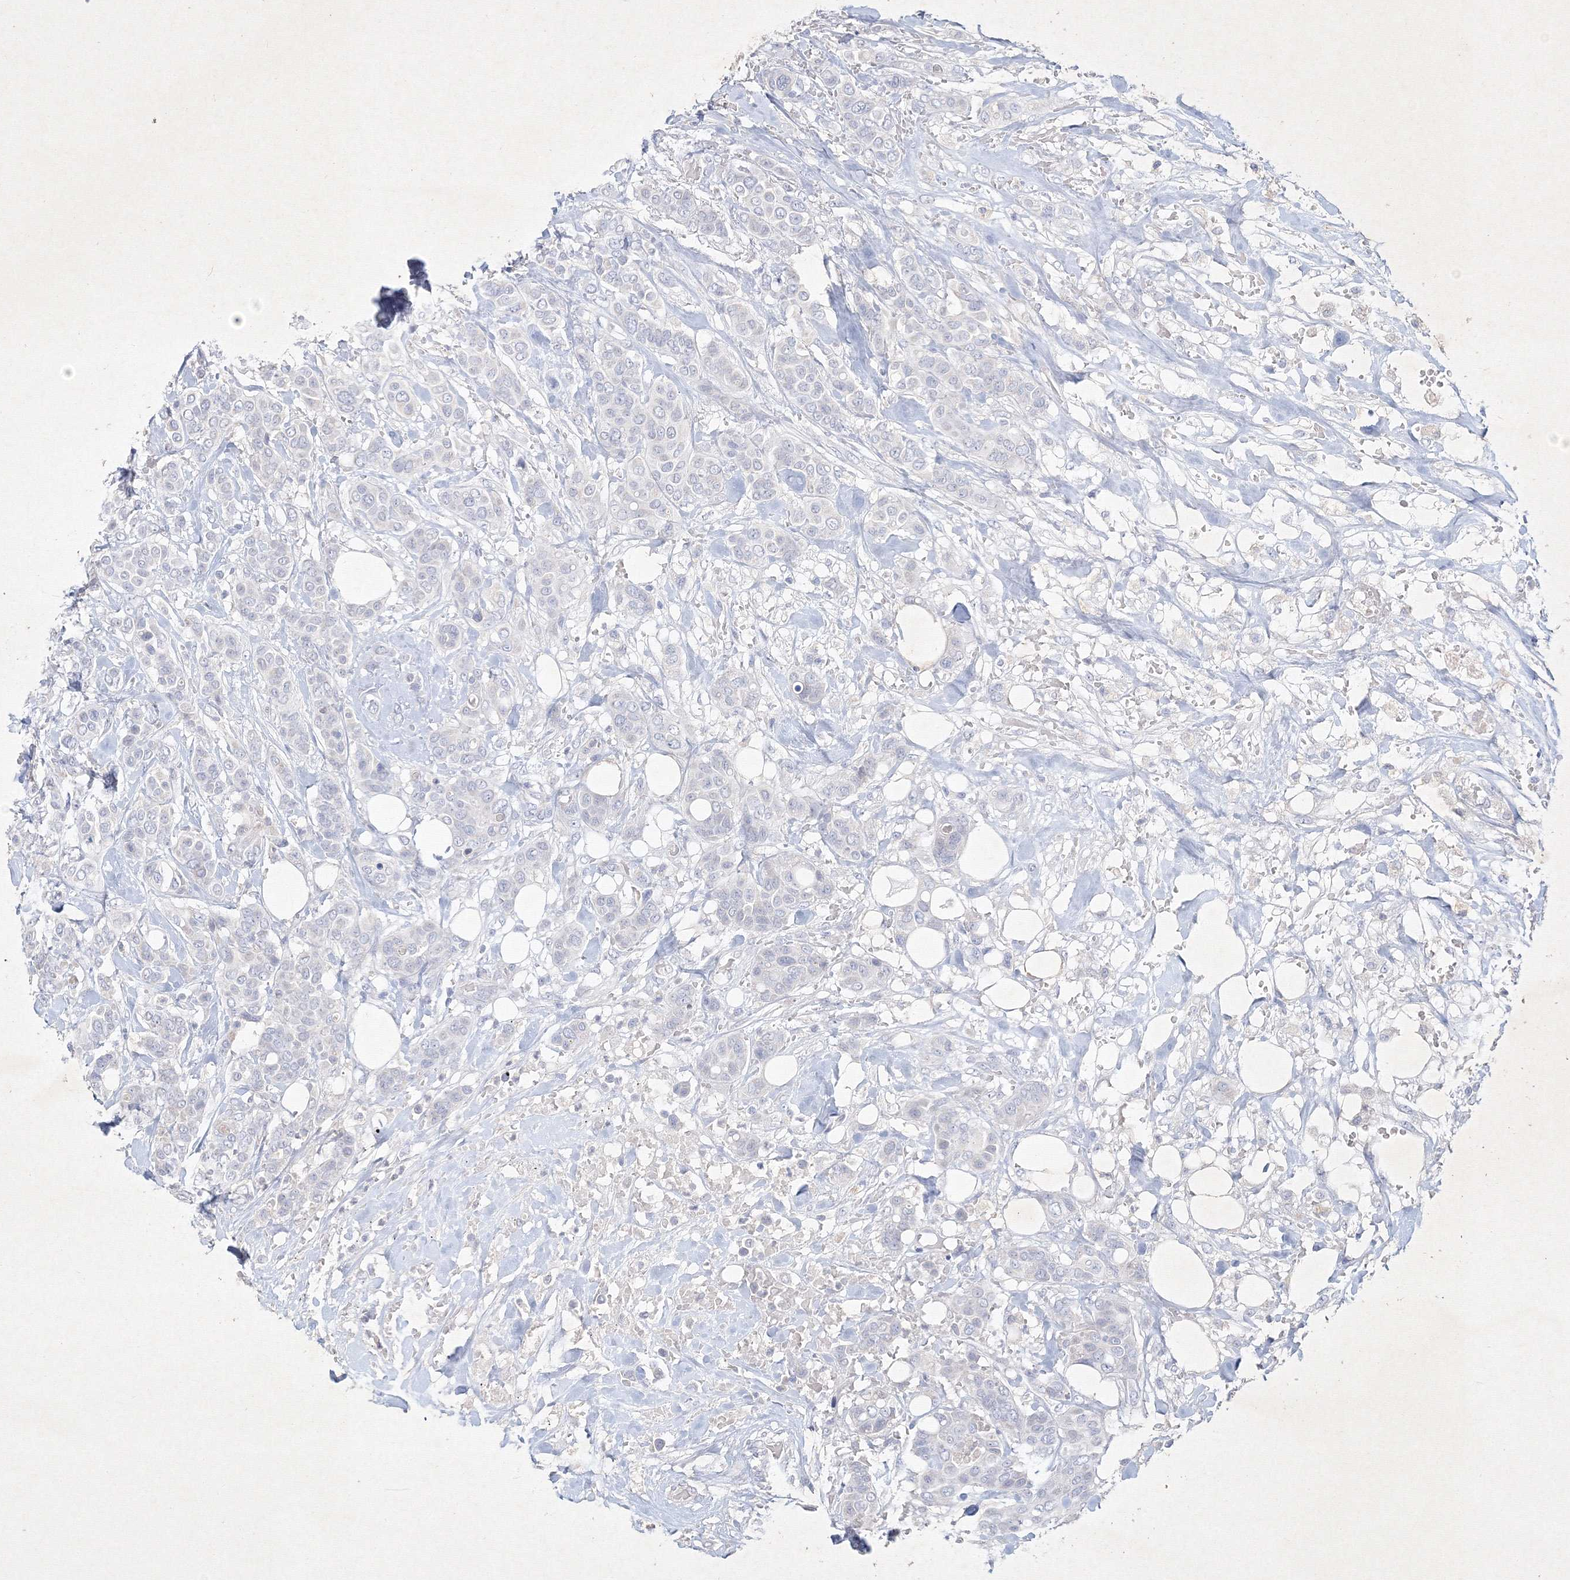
{"staining": {"intensity": "negative", "quantity": "none", "location": "none"}, "tissue": "breast cancer", "cell_type": "Tumor cells", "image_type": "cancer", "snomed": [{"axis": "morphology", "description": "Lobular carcinoma"}, {"axis": "topography", "description": "Breast"}], "caption": "An immunohistochemistry photomicrograph of lobular carcinoma (breast) is shown. There is no staining in tumor cells of lobular carcinoma (breast).", "gene": "CXXC4", "patient": {"sex": "female", "age": 51}}